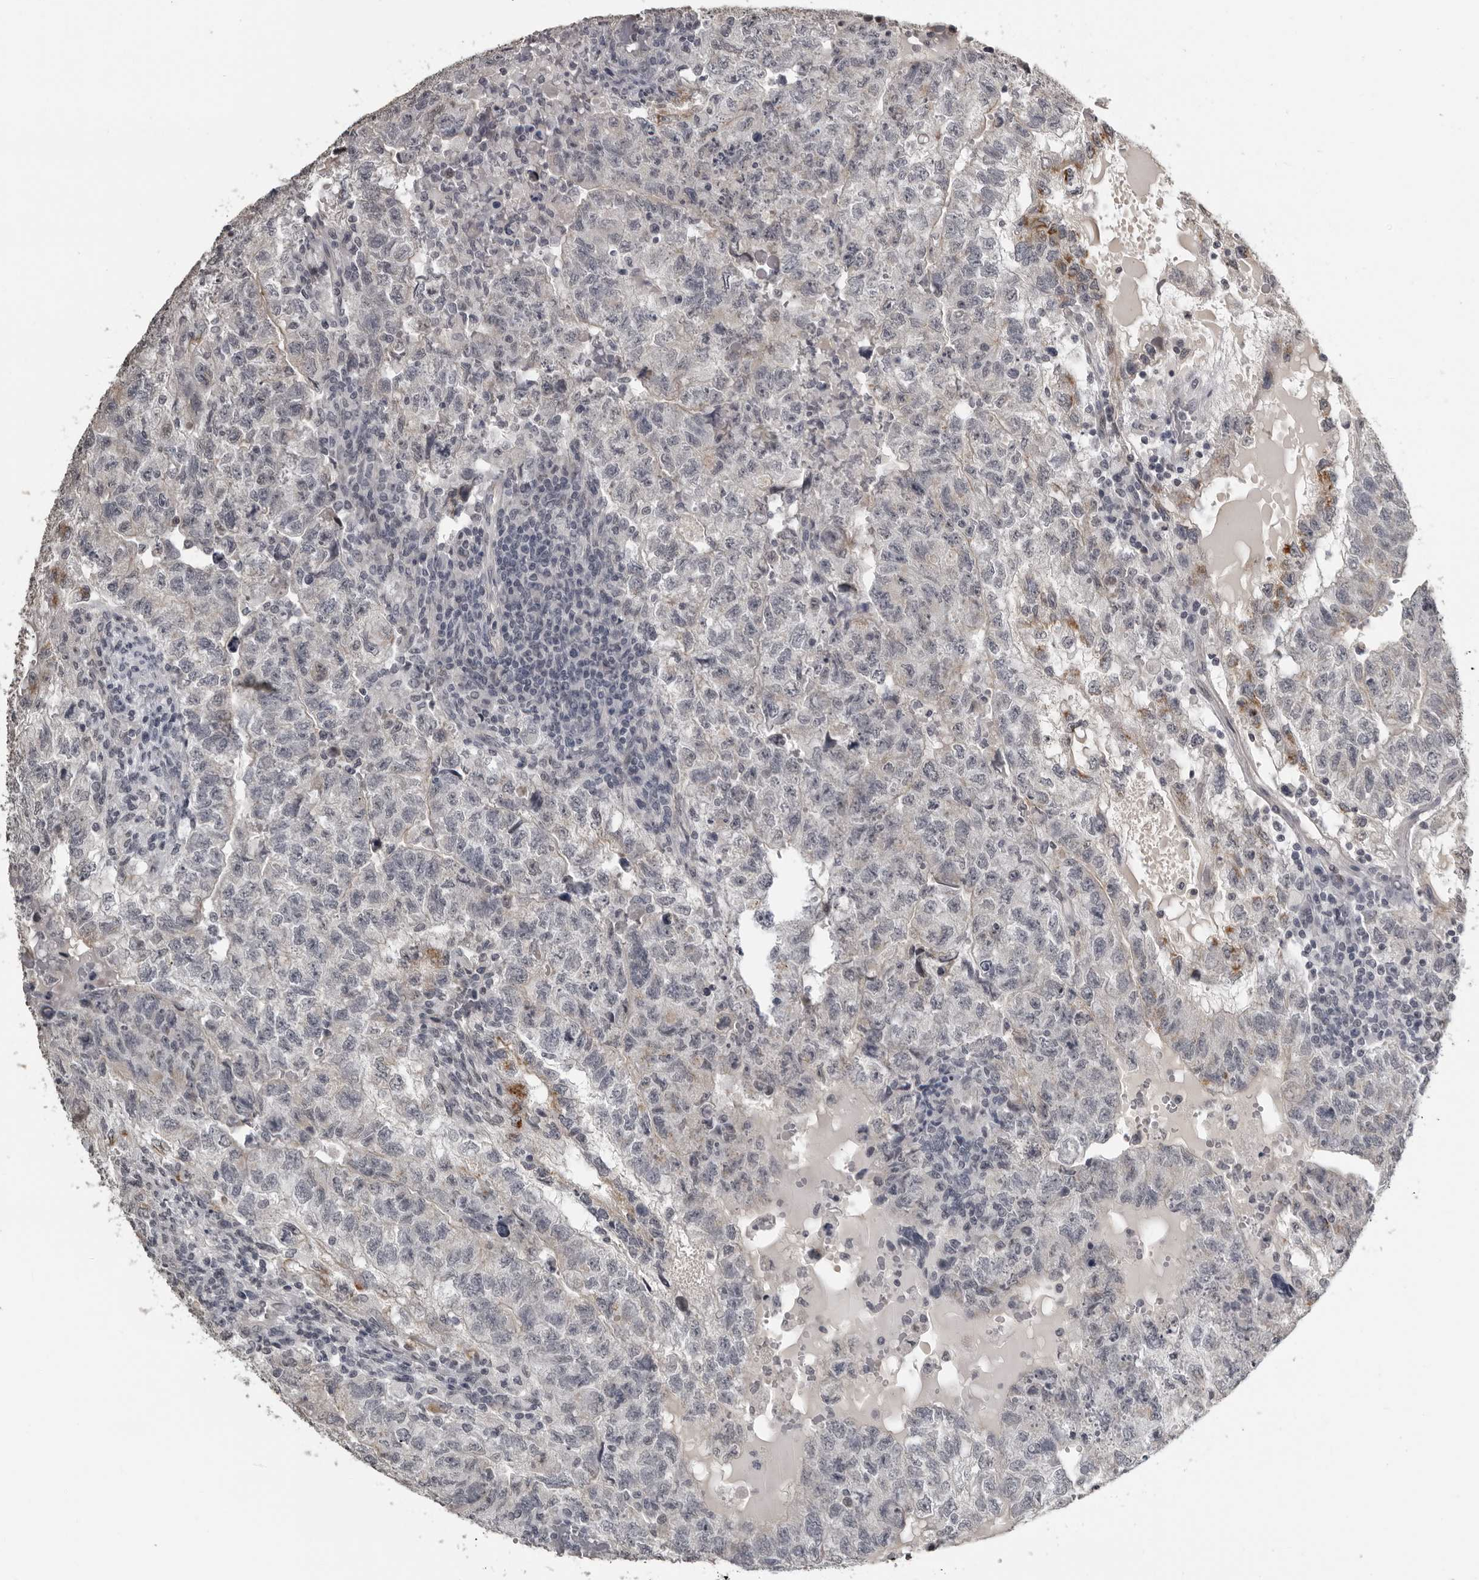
{"staining": {"intensity": "moderate", "quantity": "<25%", "location": "cytoplasmic/membranous"}, "tissue": "testis cancer", "cell_type": "Tumor cells", "image_type": "cancer", "snomed": [{"axis": "morphology", "description": "Carcinoma, Embryonal, NOS"}, {"axis": "topography", "description": "Testis"}], "caption": "Immunohistochemistry (DAB) staining of human embryonal carcinoma (testis) shows moderate cytoplasmic/membranous protein staining in approximately <25% of tumor cells.", "gene": "PRRX2", "patient": {"sex": "male", "age": 36}}